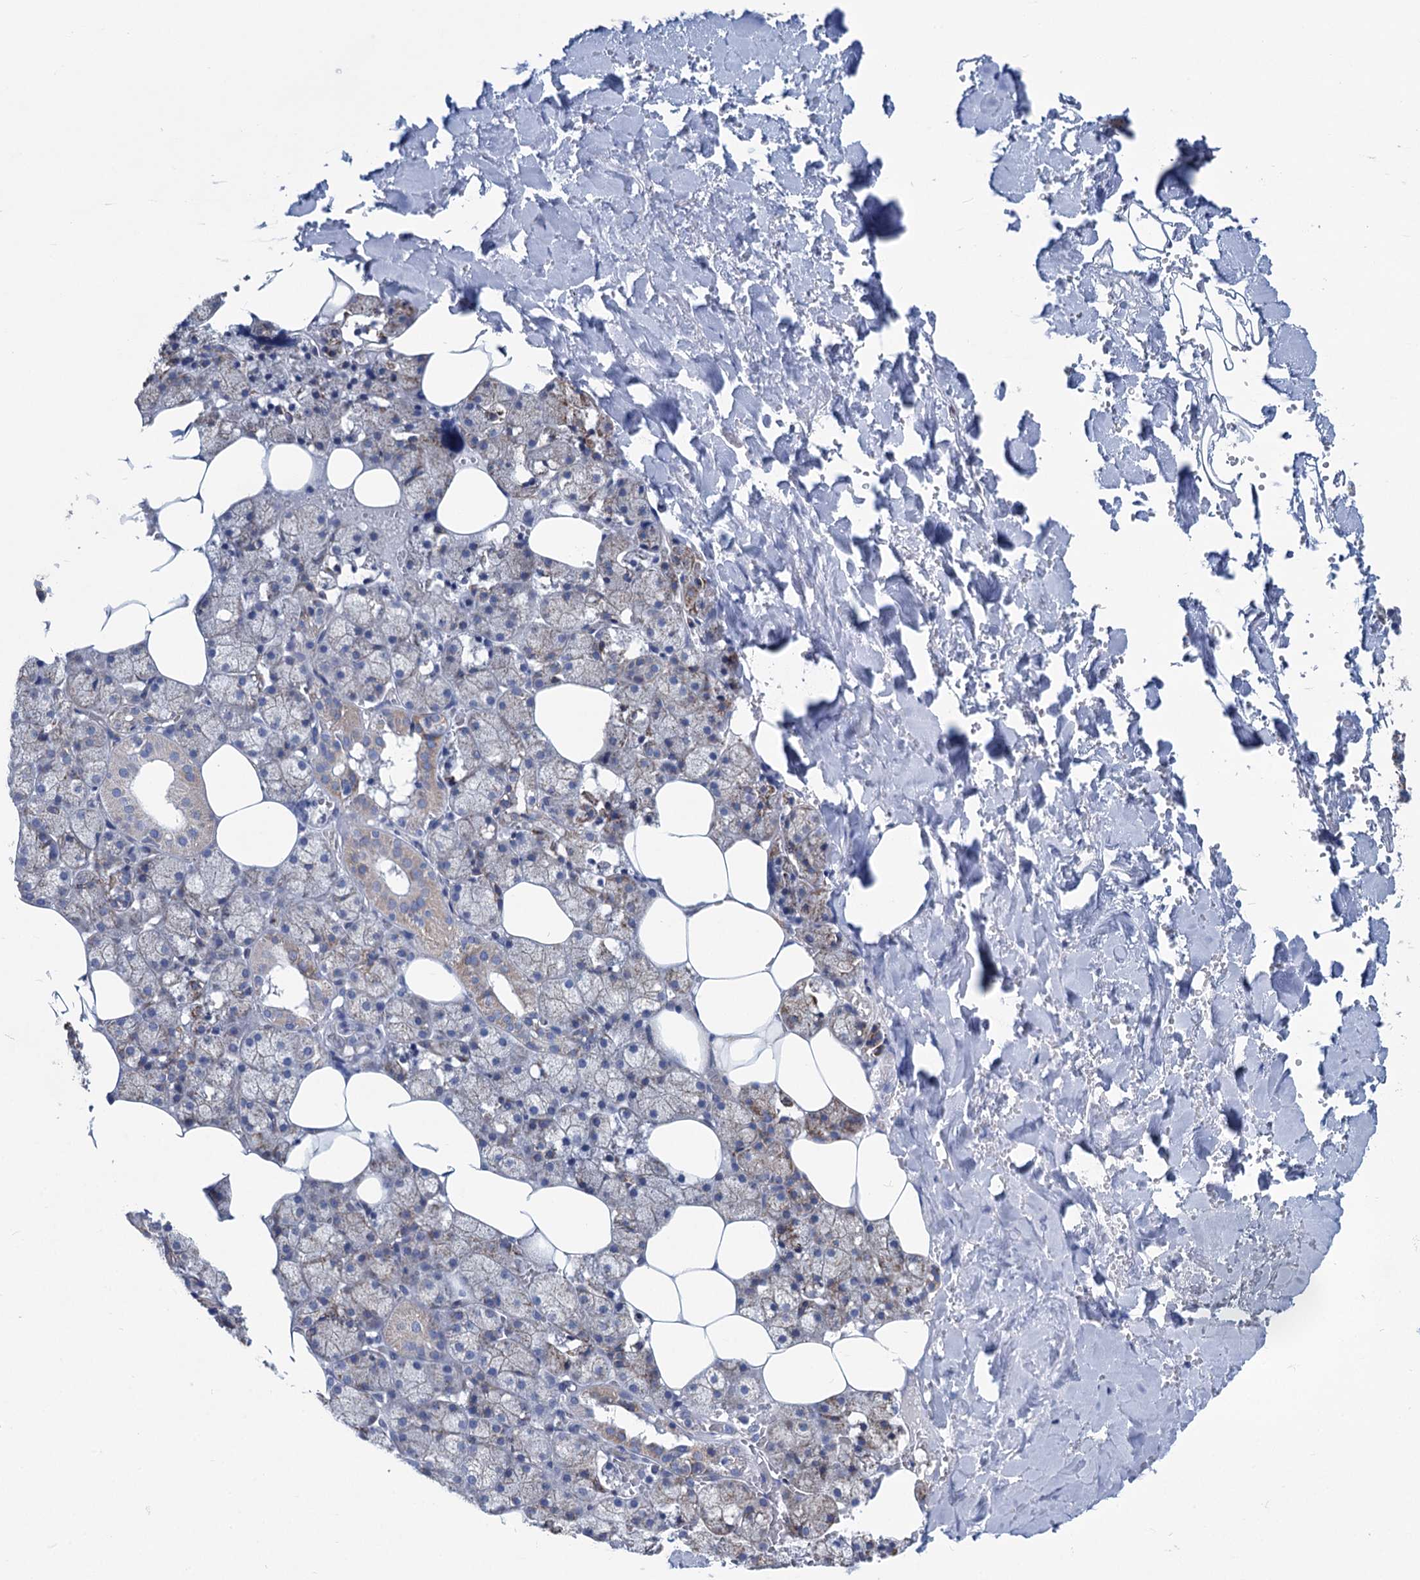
{"staining": {"intensity": "negative", "quantity": "none", "location": "none"}, "tissue": "salivary gland", "cell_type": "Glandular cells", "image_type": "normal", "snomed": [{"axis": "morphology", "description": "Normal tissue, NOS"}, {"axis": "topography", "description": "Salivary gland"}], "caption": "Salivary gland was stained to show a protein in brown. There is no significant staining in glandular cells. (Brightfield microscopy of DAB (3,3'-diaminobenzidine) immunohistochemistry at high magnification).", "gene": "CHDH", "patient": {"sex": "male", "age": 62}}